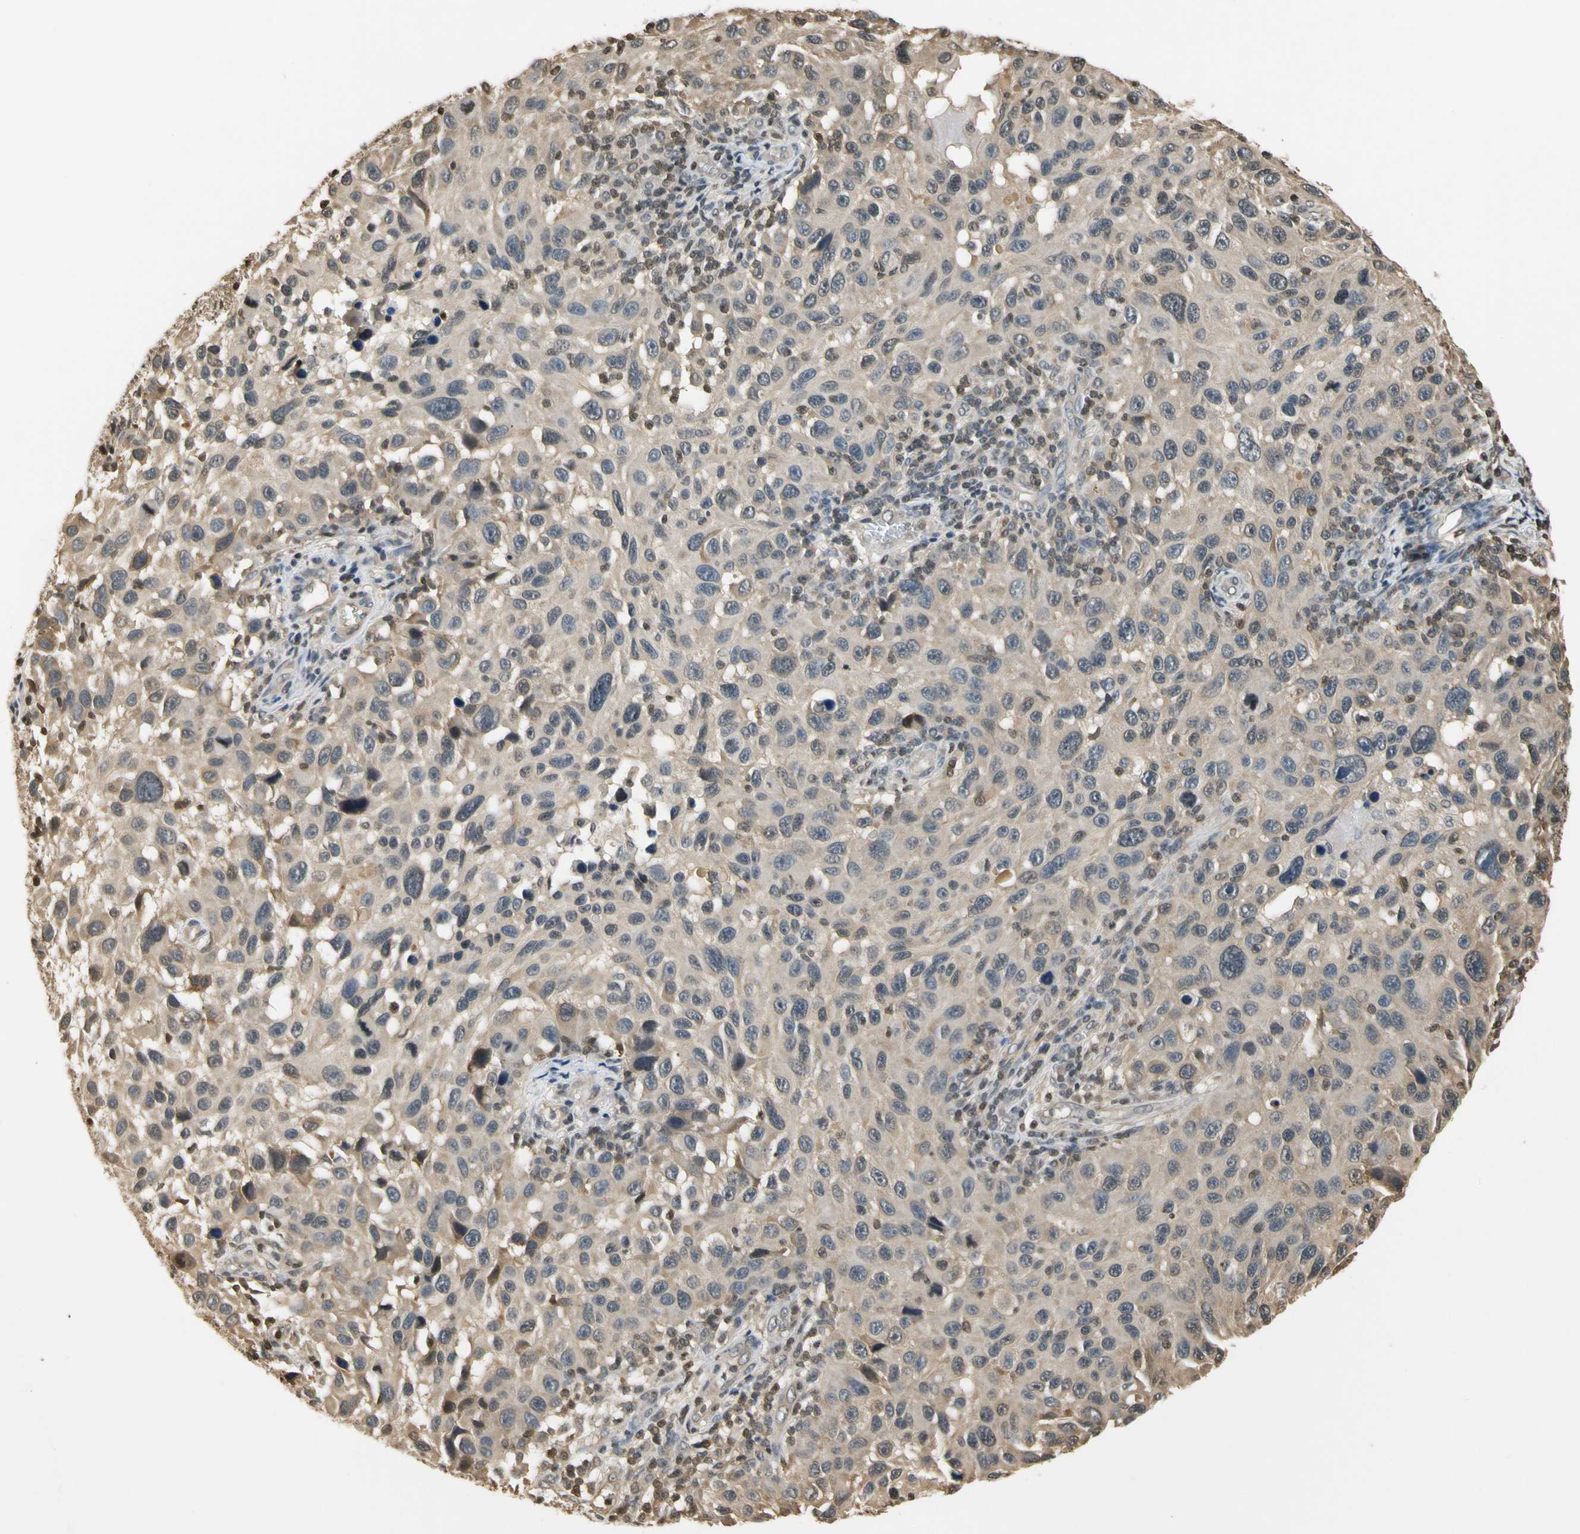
{"staining": {"intensity": "weak", "quantity": ">75%", "location": "cytoplasmic/membranous"}, "tissue": "melanoma", "cell_type": "Tumor cells", "image_type": "cancer", "snomed": [{"axis": "morphology", "description": "Malignant melanoma, NOS"}, {"axis": "topography", "description": "Skin"}], "caption": "There is low levels of weak cytoplasmic/membranous positivity in tumor cells of melanoma, as demonstrated by immunohistochemical staining (brown color).", "gene": "SOD1", "patient": {"sex": "male", "age": 53}}